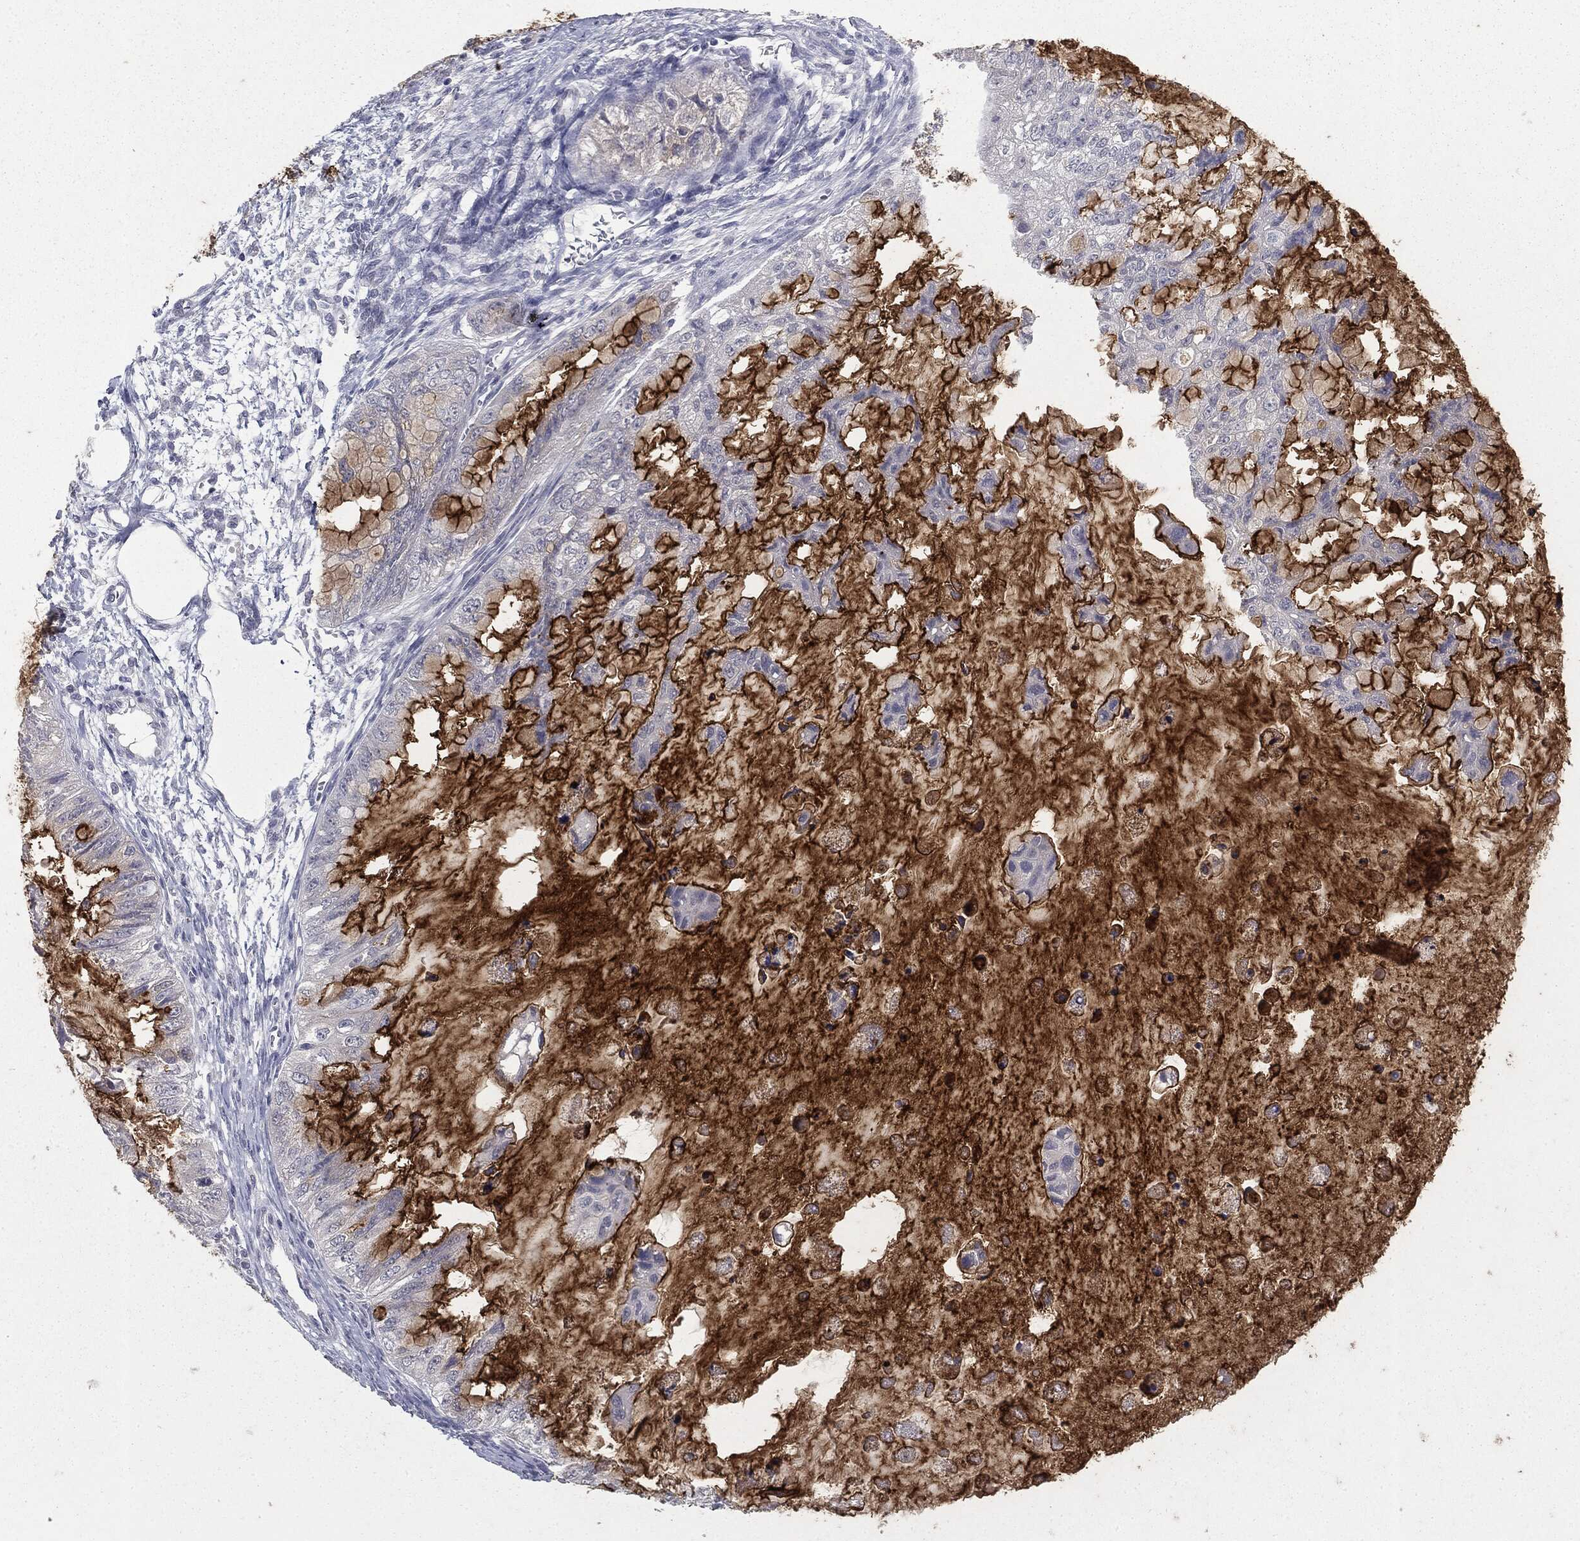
{"staining": {"intensity": "strong", "quantity": "25%-75%", "location": "cytoplasmic/membranous"}, "tissue": "ovarian cancer", "cell_type": "Tumor cells", "image_type": "cancer", "snomed": [{"axis": "morphology", "description": "Cystadenocarcinoma, mucinous, NOS"}, {"axis": "topography", "description": "Ovary"}], "caption": "The immunohistochemical stain labels strong cytoplasmic/membranous staining in tumor cells of ovarian cancer tissue.", "gene": "MUC1", "patient": {"sex": "female", "age": 72}}